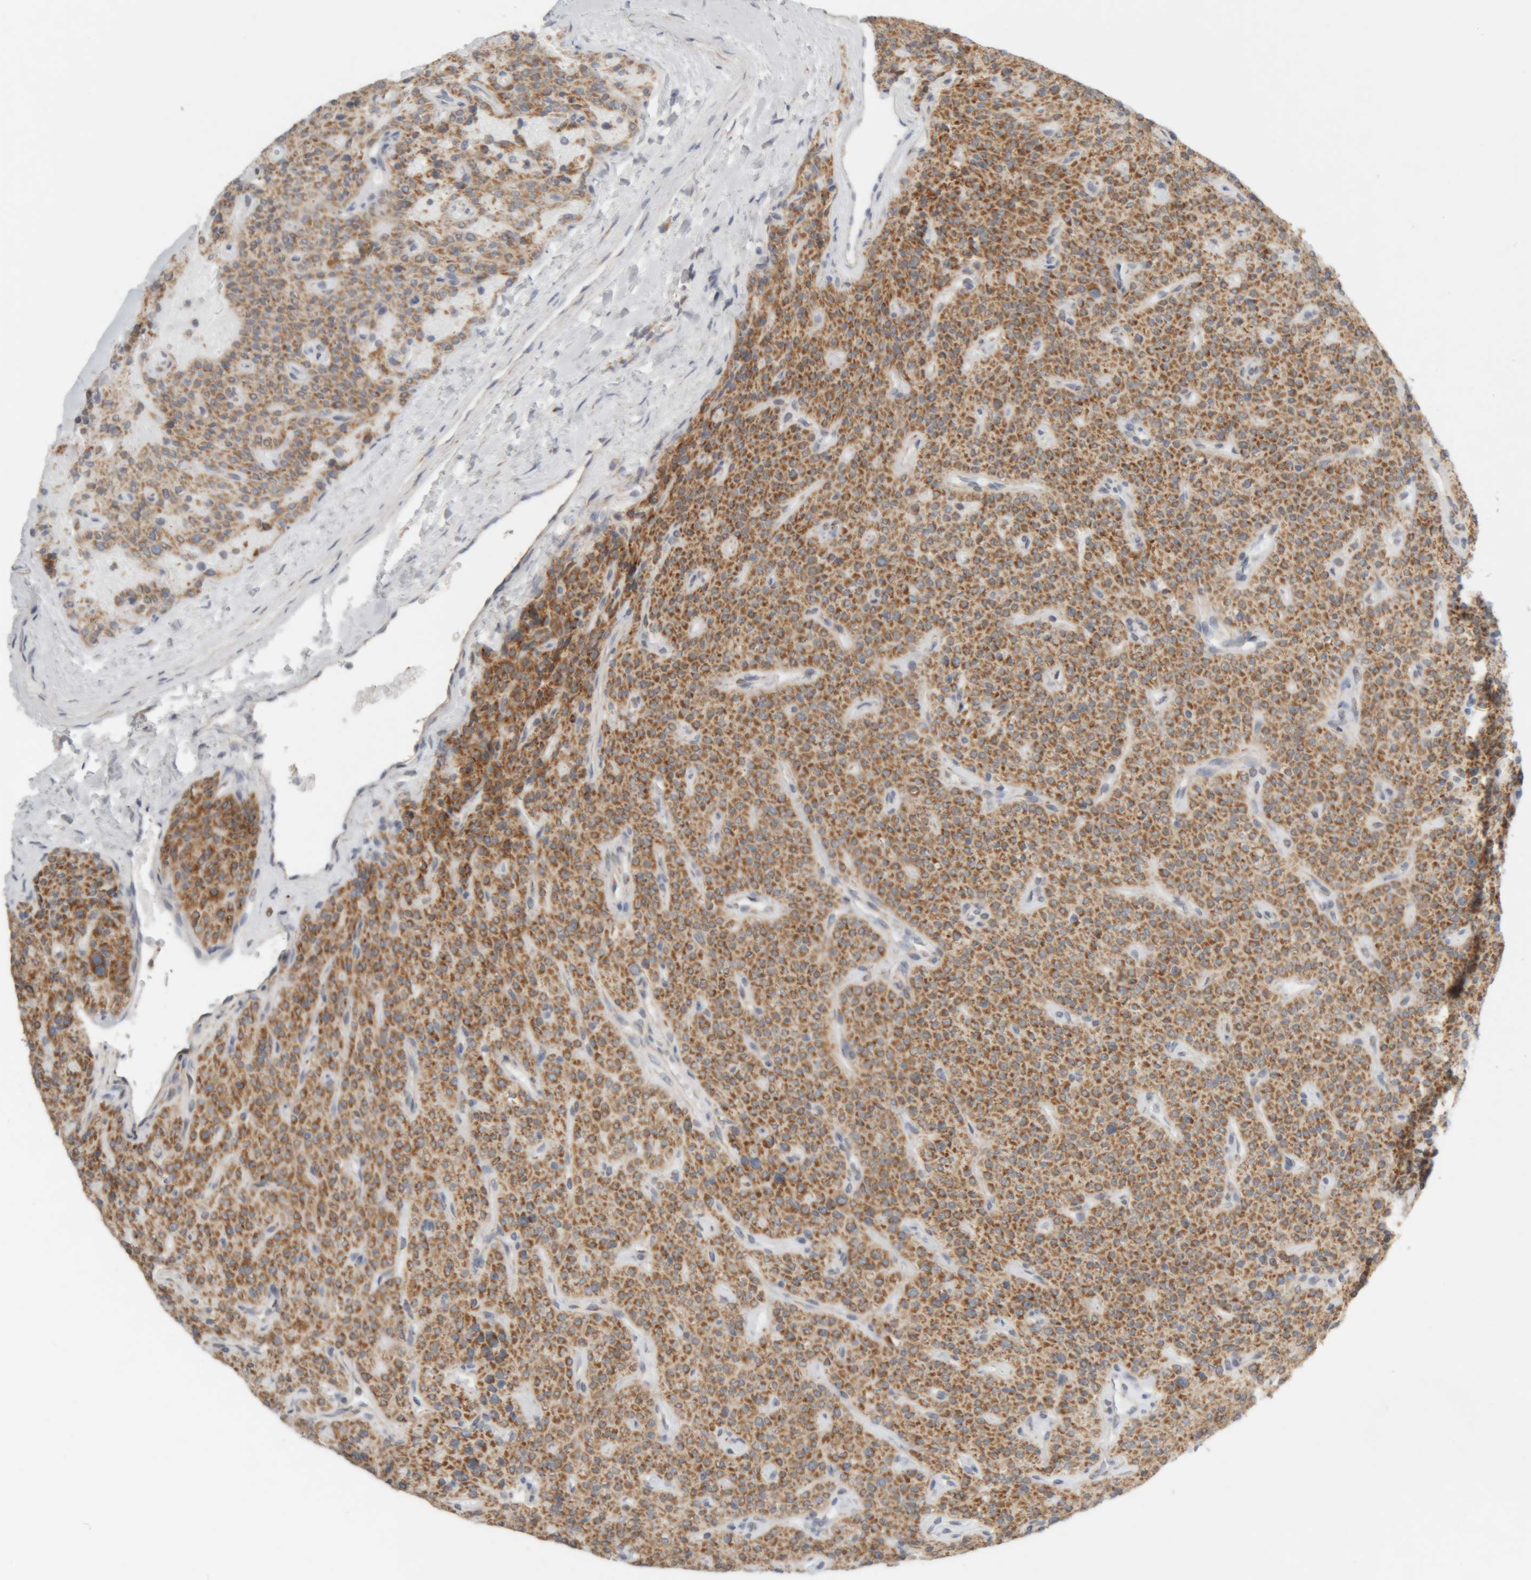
{"staining": {"intensity": "moderate", "quantity": ">75%", "location": "cytoplasmic/membranous"}, "tissue": "parathyroid gland", "cell_type": "Glandular cells", "image_type": "normal", "snomed": [{"axis": "morphology", "description": "Normal tissue, NOS"}, {"axis": "topography", "description": "Parathyroid gland"}], "caption": "Protein analysis of benign parathyroid gland exhibits moderate cytoplasmic/membranous positivity in approximately >75% of glandular cells.", "gene": "RPN2", "patient": {"sex": "male", "age": 46}}